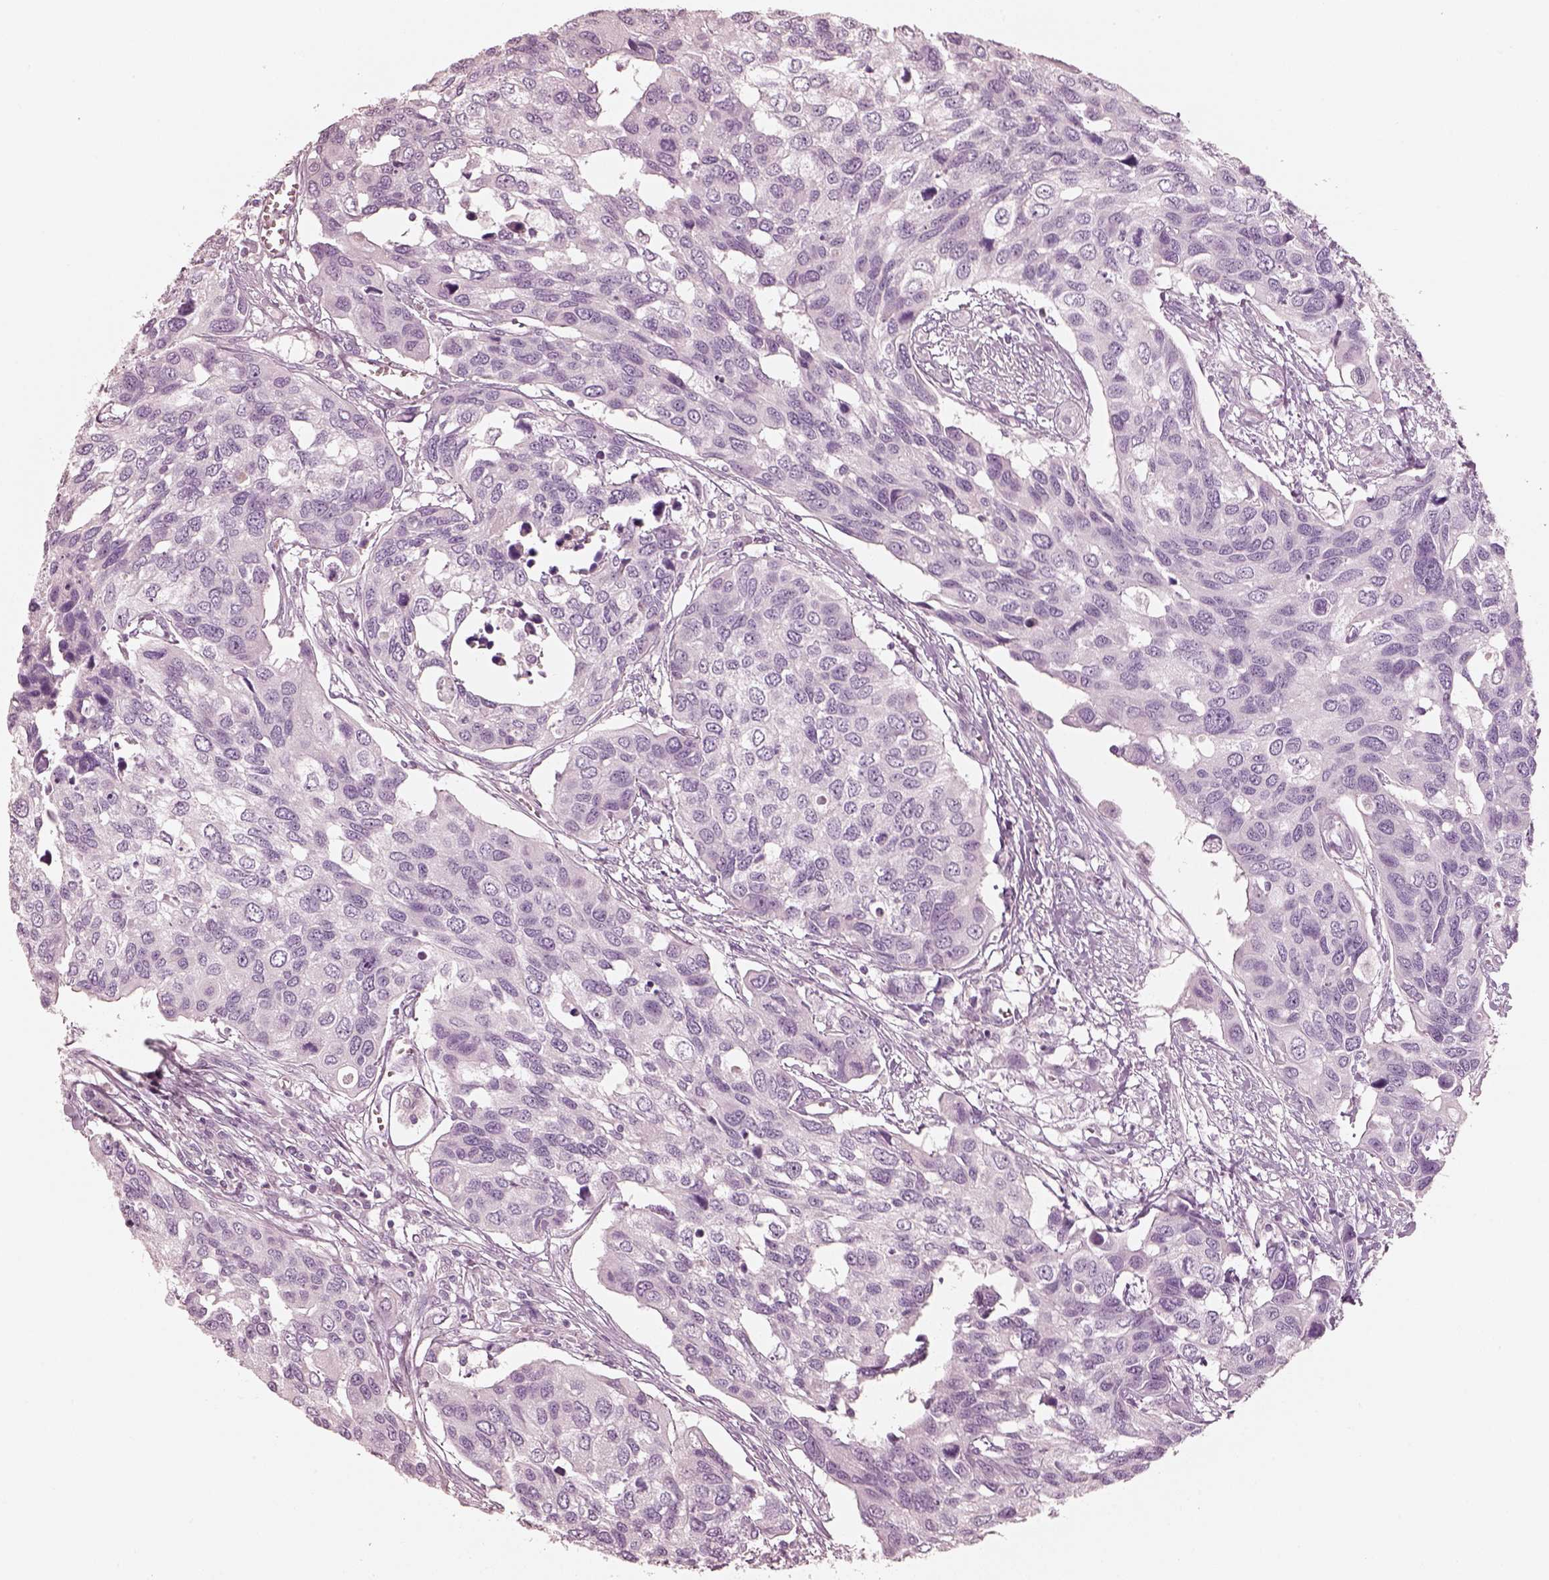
{"staining": {"intensity": "negative", "quantity": "none", "location": "none"}, "tissue": "urothelial cancer", "cell_type": "Tumor cells", "image_type": "cancer", "snomed": [{"axis": "morphology", "description": "Urothelial carcinoma, High grade"}, {"axis": "topography", "description": "Urinary bladder"}], "caption": "IHC of high-grade urothelial carcinoma reveals no staining in tumor cells.", "gene": "R3HDML", "patient": {"sex": "male", "age": 60}}